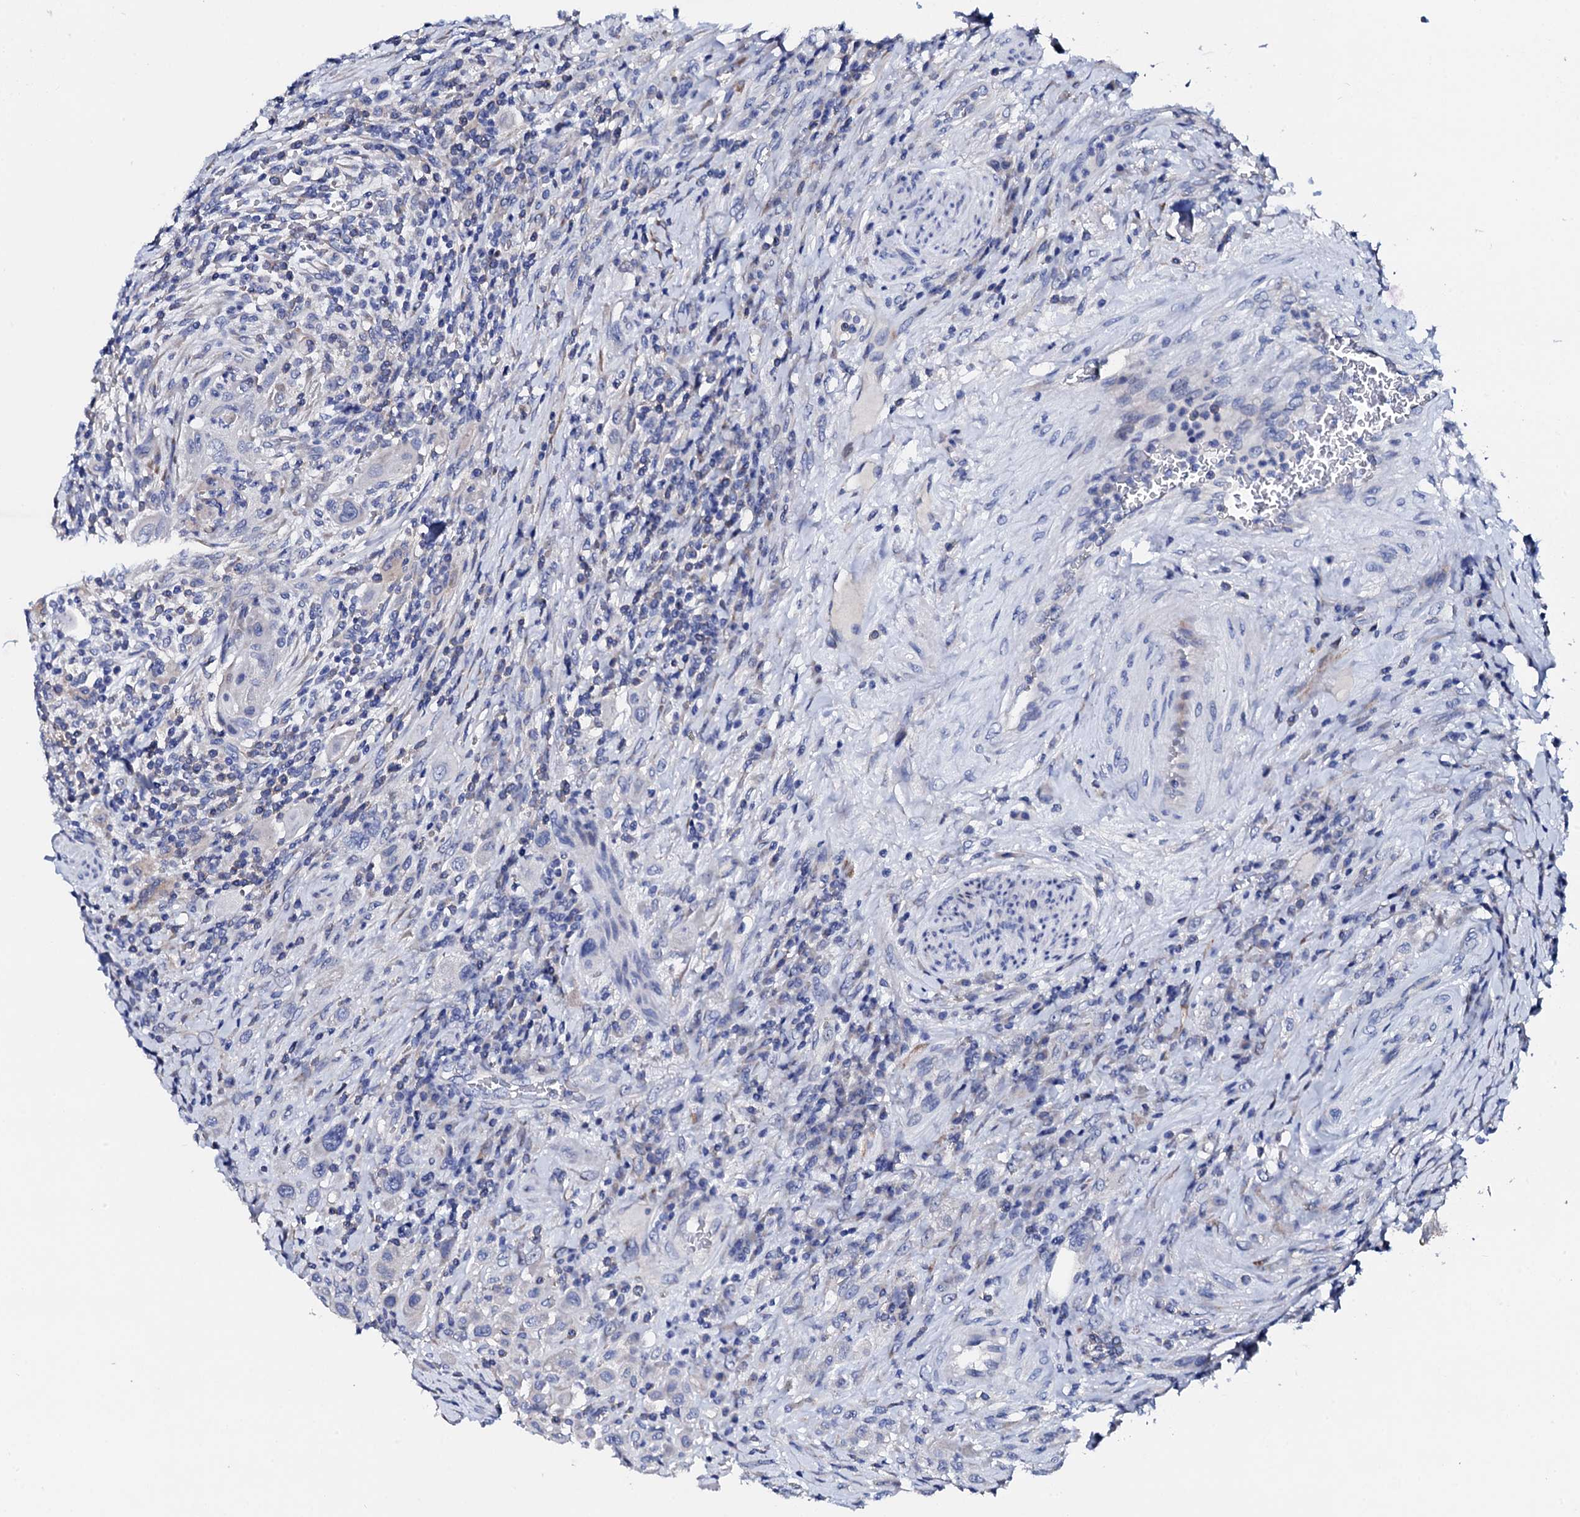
{"staining": {"intensity": "negative", "quantity": "none", "location": "none"}, "tissue": "urothelial cancer", "cell_type": "Tumor cells", "image_type": "cancer", "snomed": [{"axis": "morphology", "description": "Urothelial carcinoma, High grade"}, {"axis": "topography", "description": "Urinary bladder"}], "caption": "High-grade urothelial carcinoma was stained to show a protein in brown. There is no significant expression in tumor cells.", "gene": "TRDN", "patient": {"sex": "male", "age": 50}}